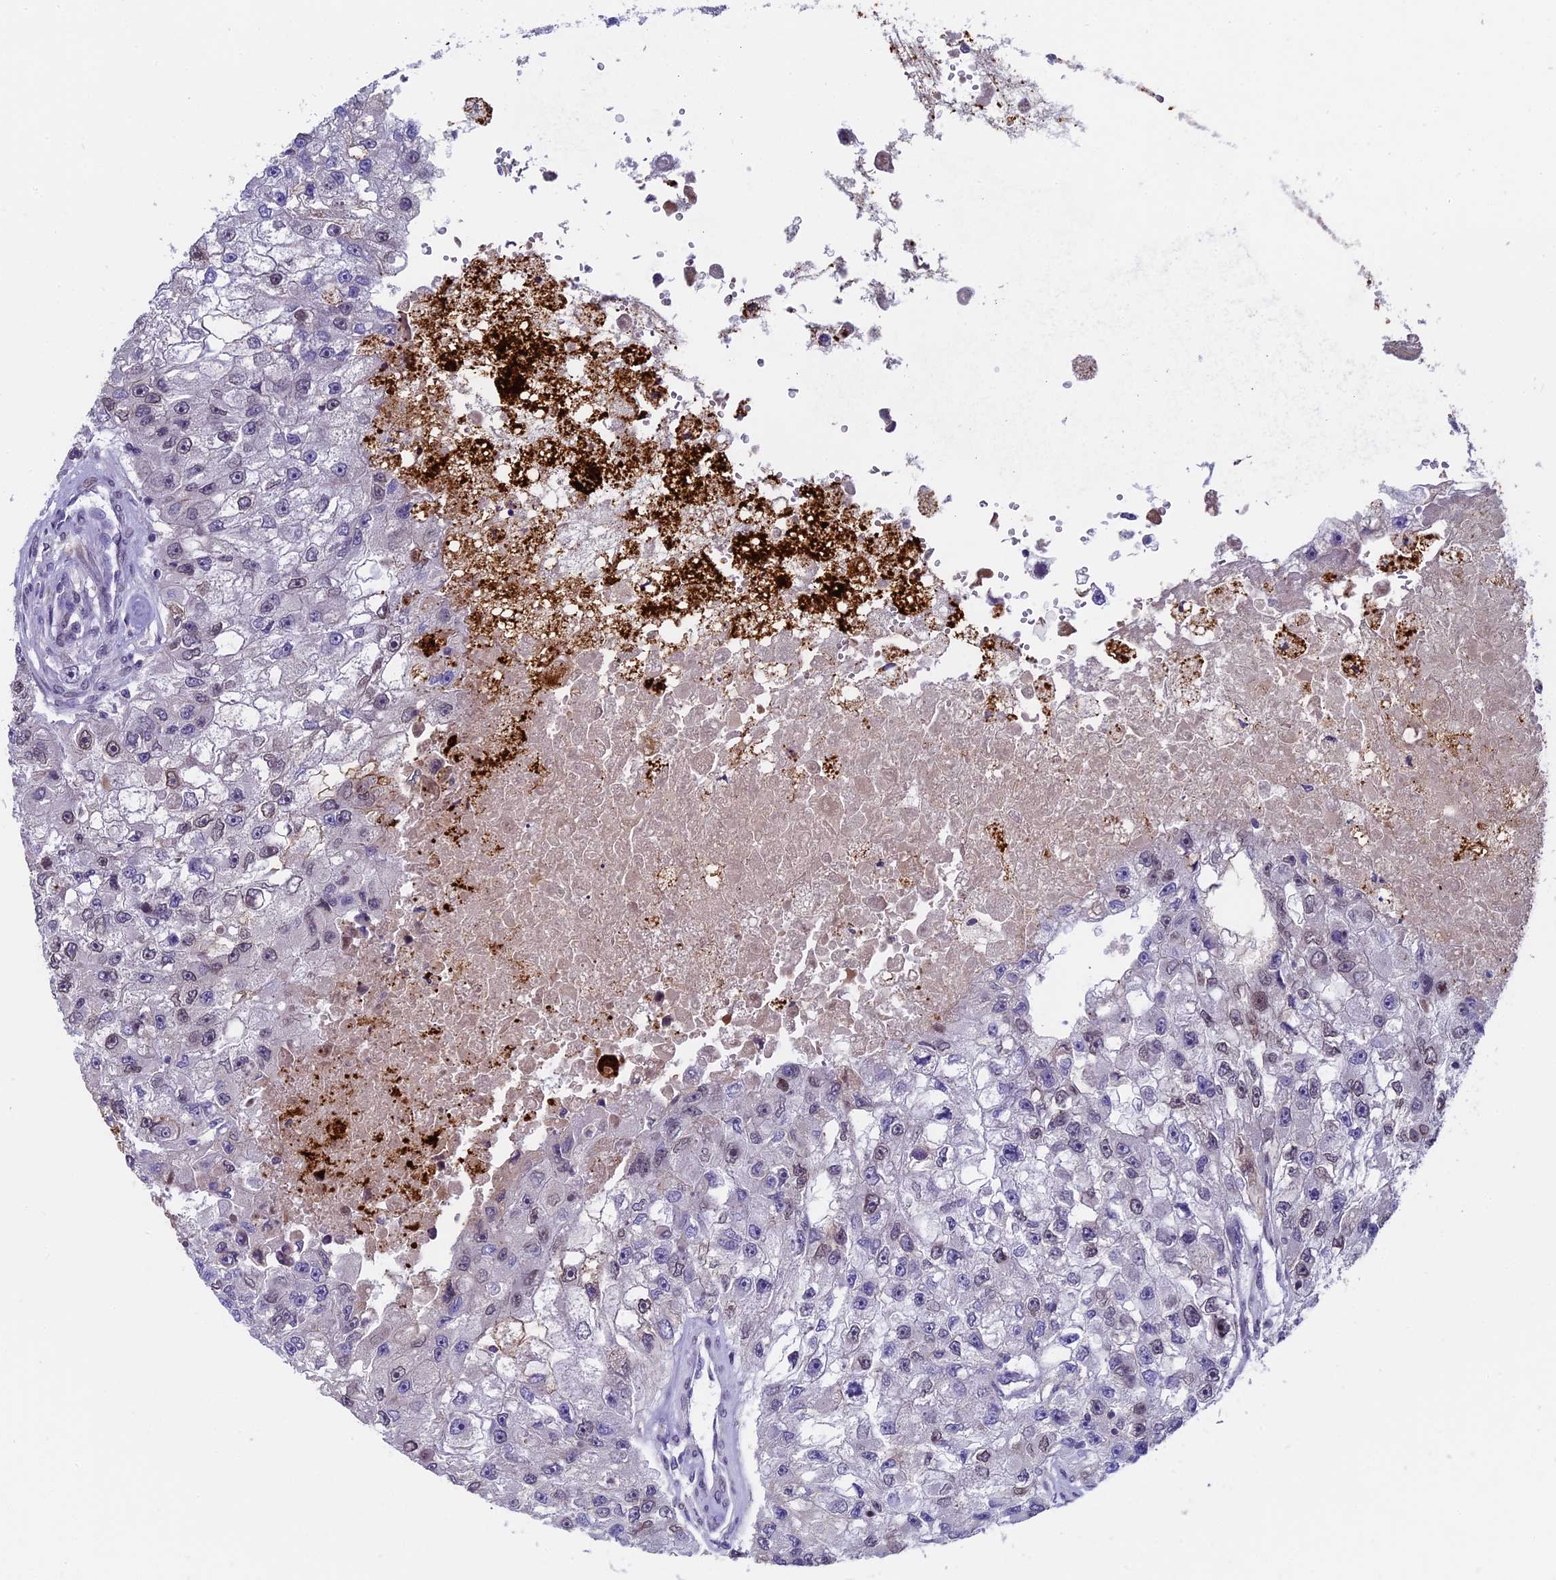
{"staining": {"intensity": "moderate", "quantity": "<25%", "location": "nuclear"}, "tissue": "renal cancer", "cell_type": "Tumor cells", "image_type": "cancer", "snomed": [{"axis": "morphology", "description": "Adenocarcinoma, NOS"}, {"axis": "topography", "description": "Kidney"}], "caption": "There is low levels of moderate nuclear staining in tumor cells of renal adenocarcinoma, as demonstrated by immunohistochemical staining (brown color).", "gene": "PYGO1", "patient": {"sex": "male", "age": 63}}